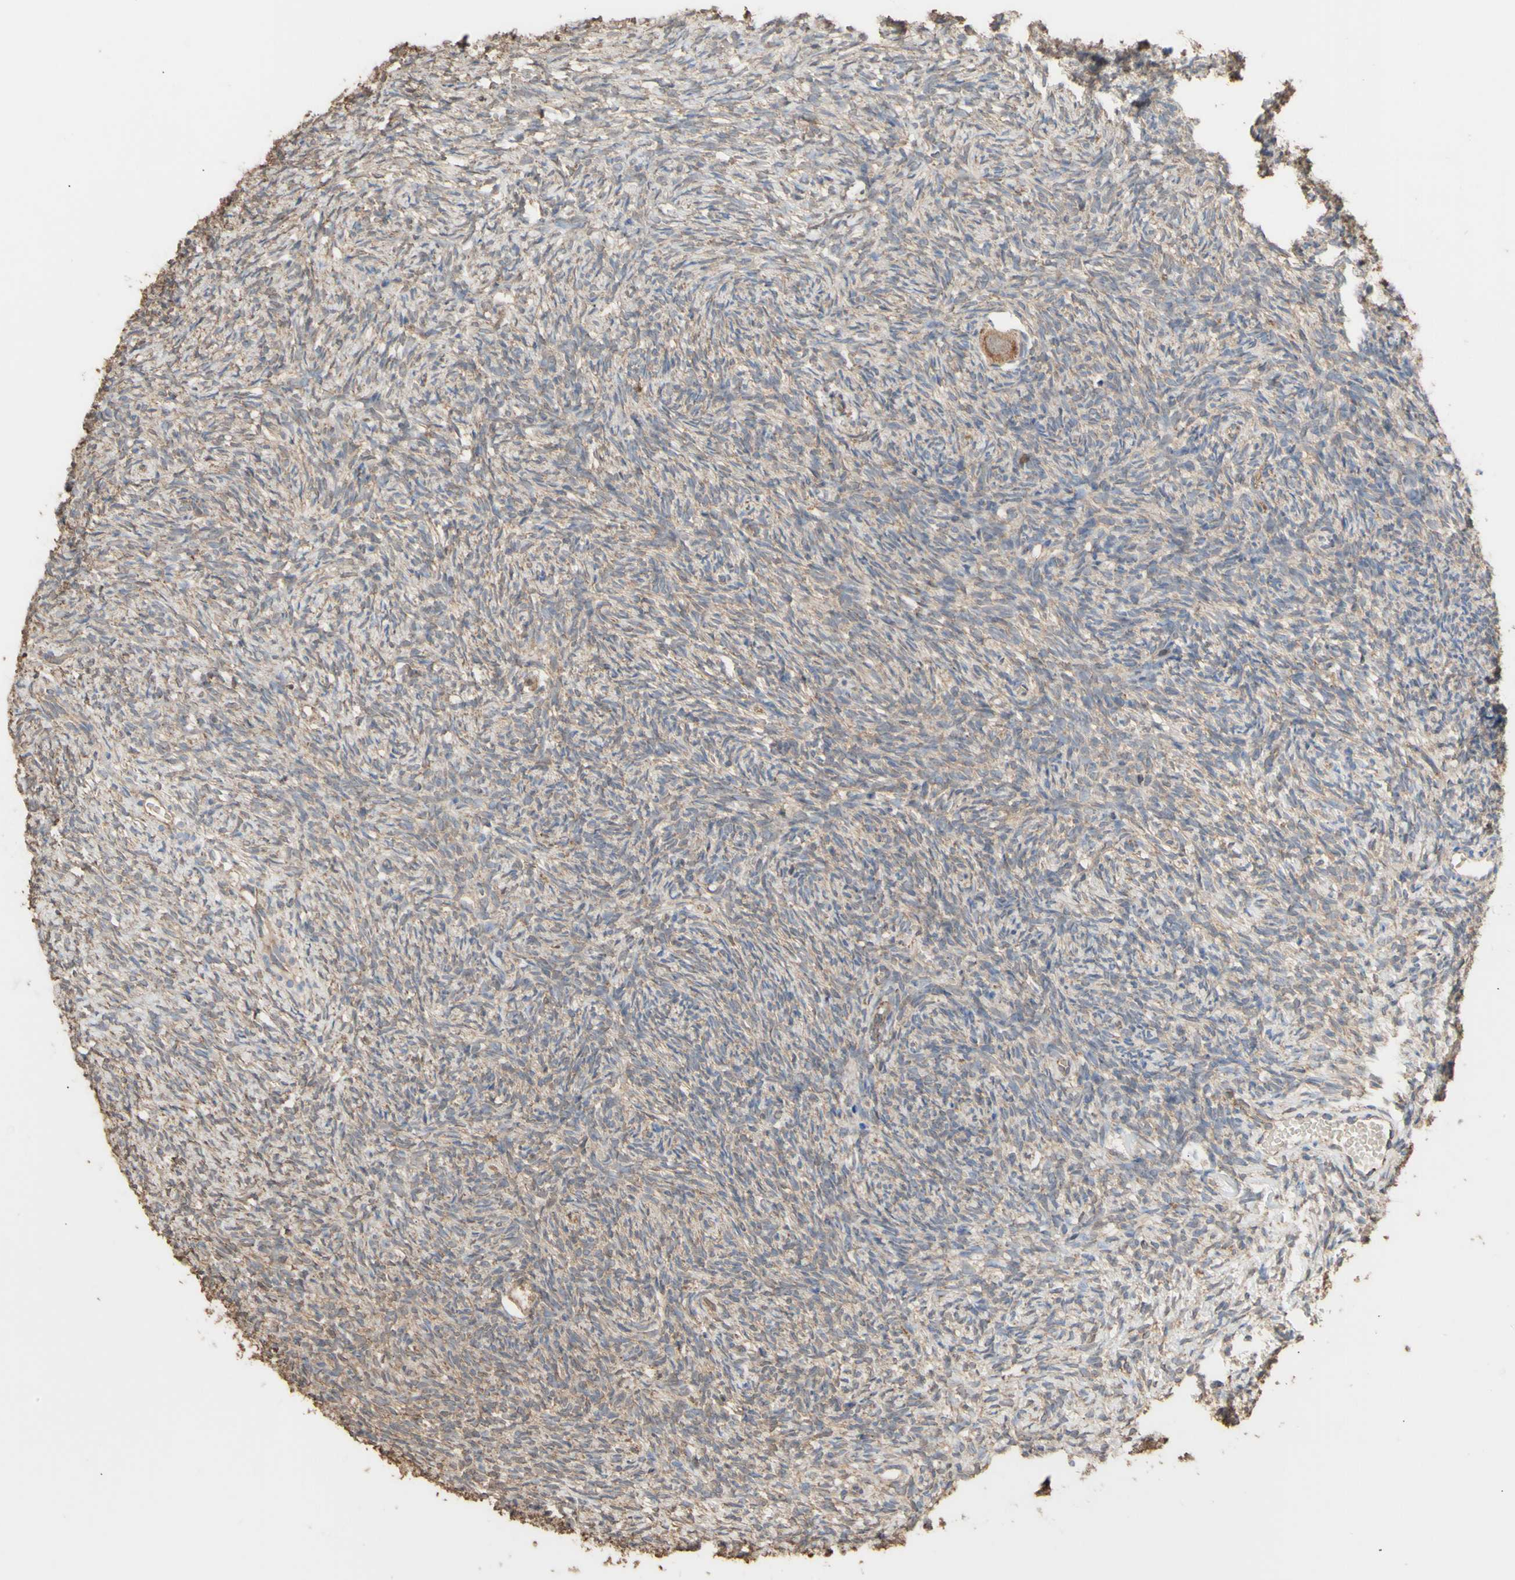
{"staining": {"intensity": "moderate", "quantity": ">75%", "location": "cytoplasmic/membranous"}, "tissue": "ovary", "cell_type": "Follicle cells", "image_type": "normal", "snomed": [{"axis": "morphology", "description": "Normal tissue, NOS"}, {"axis": "topography", "description": "Ovary"}], "caption": "High-magnification brightfield microscopy of benign ovary stained with DAB (3,3'-diaminobenzidine) (brown) and counterstained with hematoxylin (blue). follicle cells exhibit moderate cytoplasmic/membranous positivity is identified in approximately>75% of cells. Immunohistochemistry stains the protein of interest in brown and the nuclei are stained blue.", "gene": "ALDH9A1", "patient": {"sex": "female", "age": 35}}